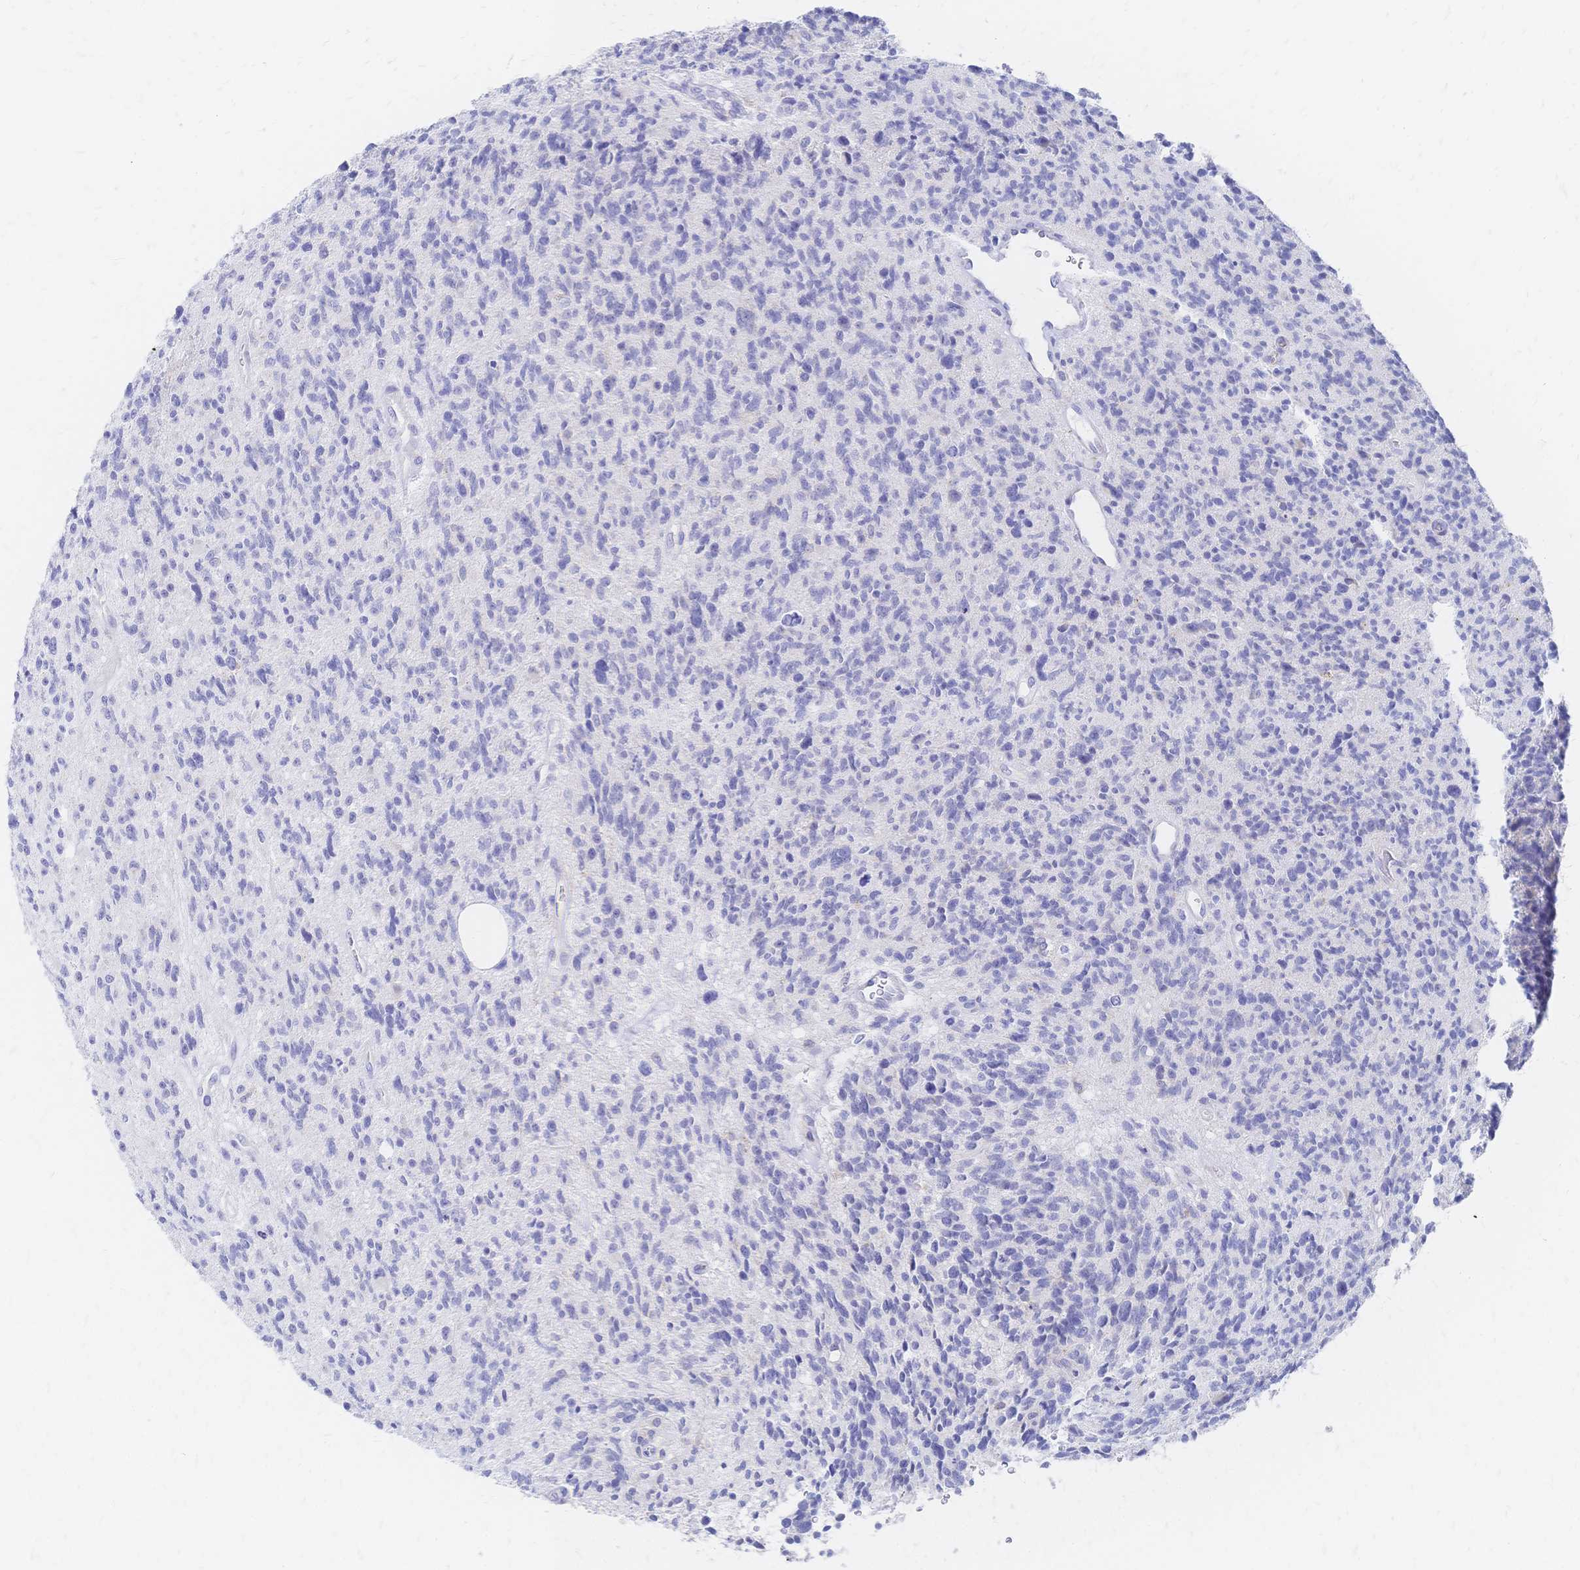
{"staining": {"intensity": "negative", "quantity": "none", "location": "none"}, "tissue": "glioma", "cell_type": "Tumor cells", "image_type": "cancer", "snomed": [{"axis": "morphology", "description": "Glioma, malignant, High grade"}, {"axis": "topography", "description": "Brain"}], "caption": "This is an immunohistochemistry photomicrograph of human malignant glioma (high-grade). There is no expression in tumor cells.", "gene": "SLC5A1", "patient": {"sex": "male", "age": 29}}